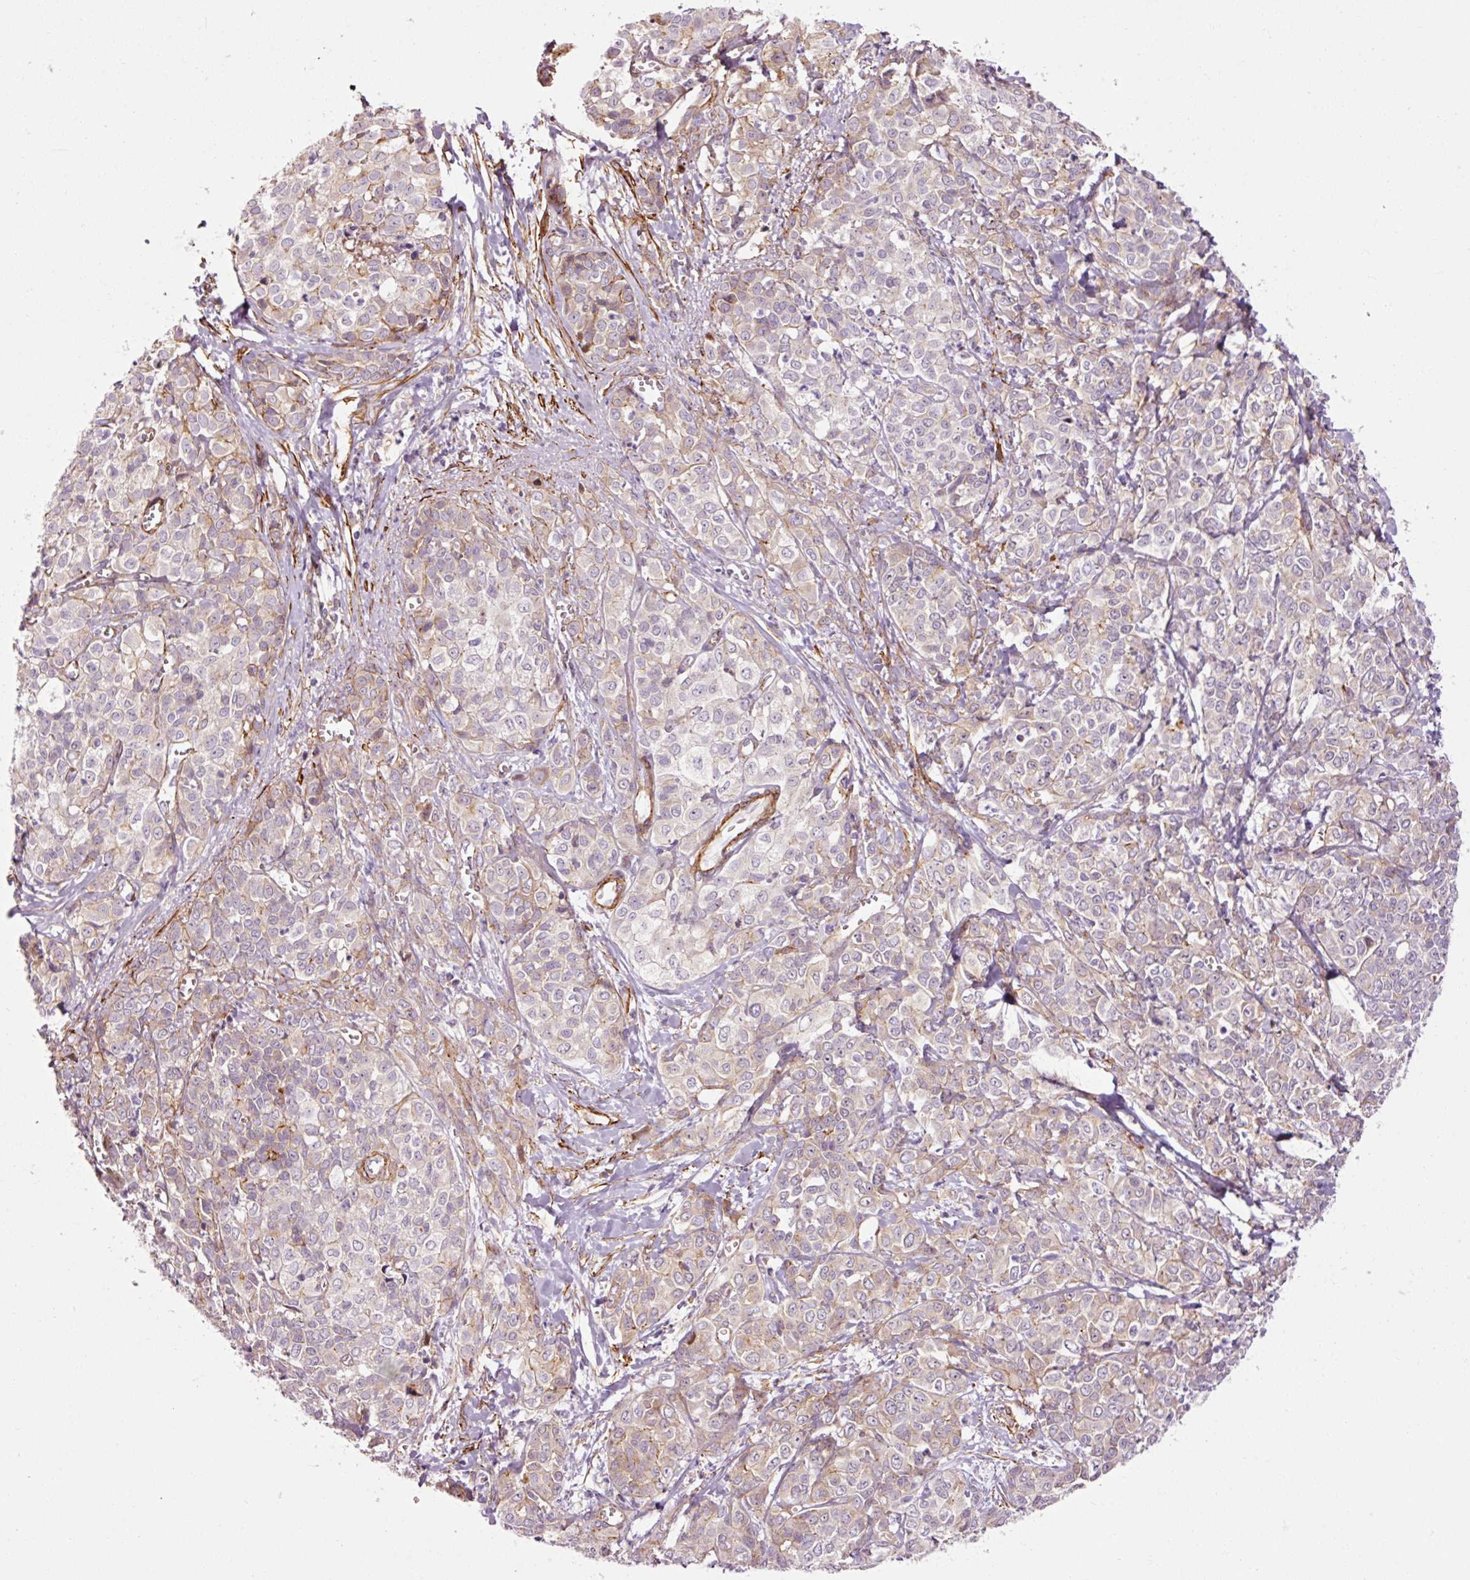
{"staining": {"intensity": "weak", "quantity": "<25%", "location": "cytoplasmic/membranous"}, "tissue": "liver cancer", "cell_type": "Tumor cells", "image_type": "cancer", "snomed": [{"axis": "morphology", "description": "Cholangiocarcinoma"}, {"axis": "topography", "description": "Liver"}], "caption": "Protein analysis of liver cancer shows no significant positivity in tumor cells.", "gene": "ANKRD20A1", "patient": {"sex": "female", "age": 77}}